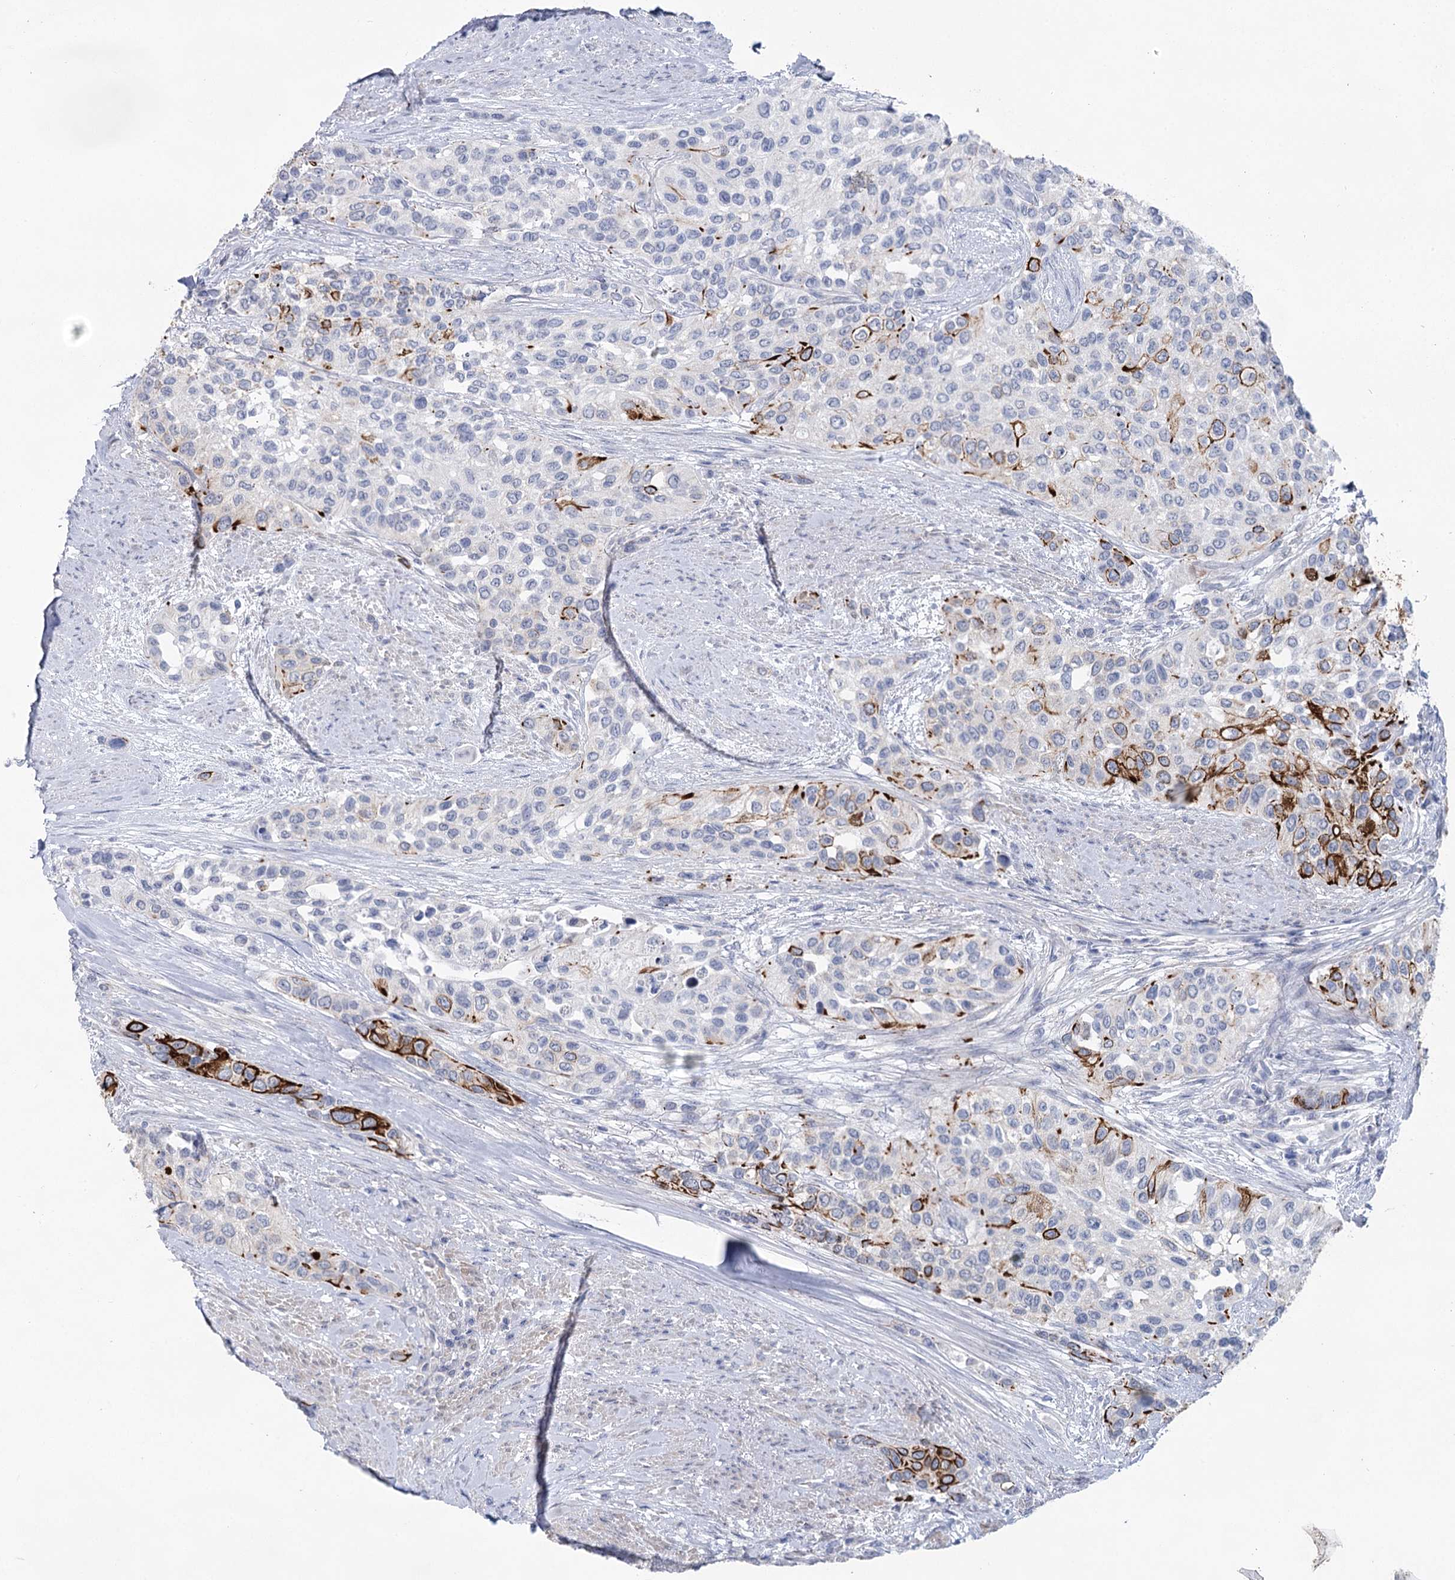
{"staining": {"intensity": "strong", "quantity": "<25%", "location": "cytoplasmic/membranous"}, "tissue": "urothelial cancer", "cell_type": "Tumor cells", "image_type": "cancer", "snomed": [{"axis": "morphology", "description": "Normal tissue, NOS"}, {"axis": "morphology", "description": "Urothelial carcinoma, High grade"}, {"axis": "topography", "description": "Vascular tissue"}, {"axis": "topography", "description": "Urinary bladder"}], "caption": "This photomicrograph exhibits IHC staining of urothelial carcinoma (high-grade), with medium strong cytoplasmic/membranous positivity in approximately <25% of tumor cells.", "gene": "CCDC88A", "patient": {"sex": "female", "age": 56}}